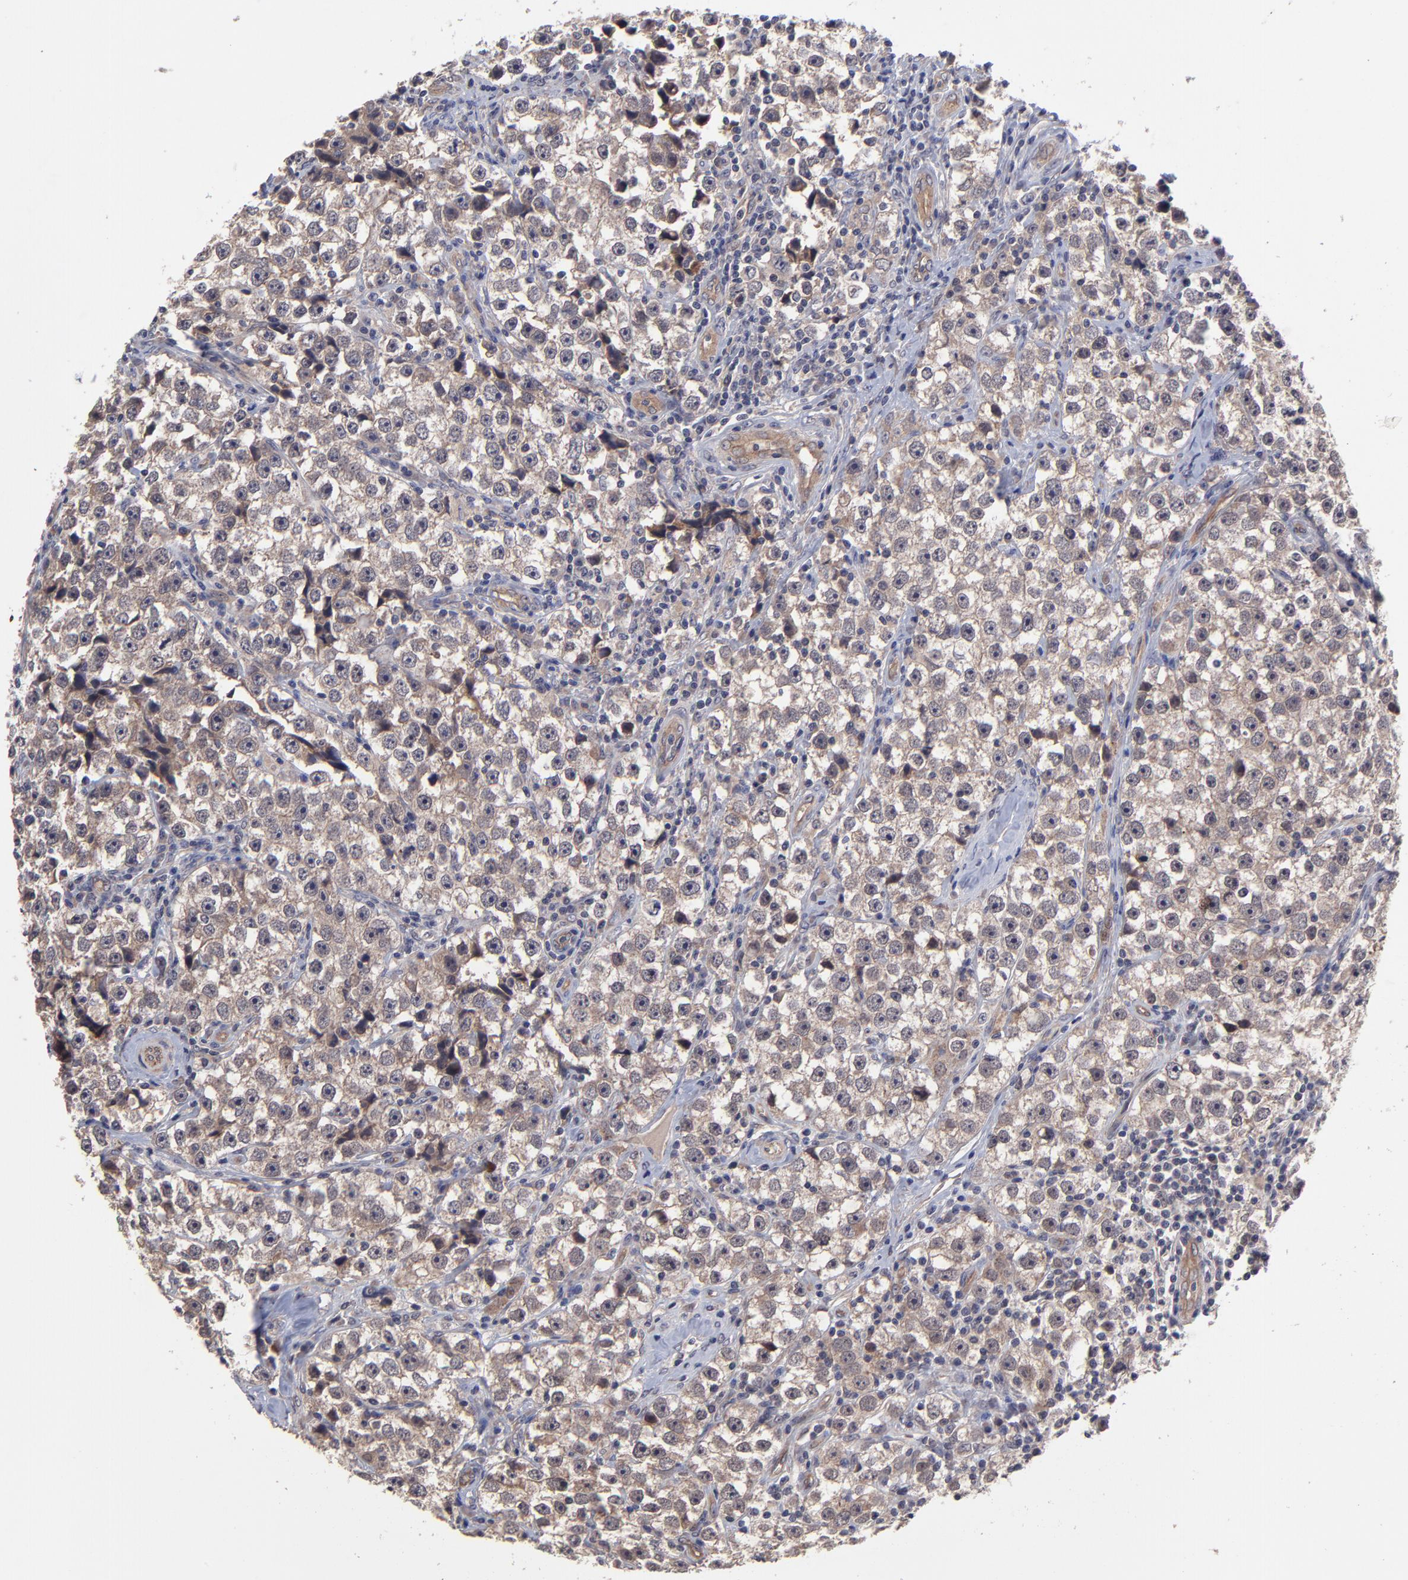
{"staining": {"intensity": "weak", "quantity": ">75%", "location": "cytoplasmic/membranous"}, "tissue": "testis cancer", "cell_type": "Tumor cells", "image_type": "cancer", "snomed": [{"axis": "morphology", "description": "Seminoma, NOS"}, {"axis": "topography", "description": "Testis"}], "caption": "Testis seminoma stained for a protein shows weak cytoplasmic/membranous positivity in tumor cells.", "gene": "ZNF780B", "patient": {"sex": "male", "age": 32}}